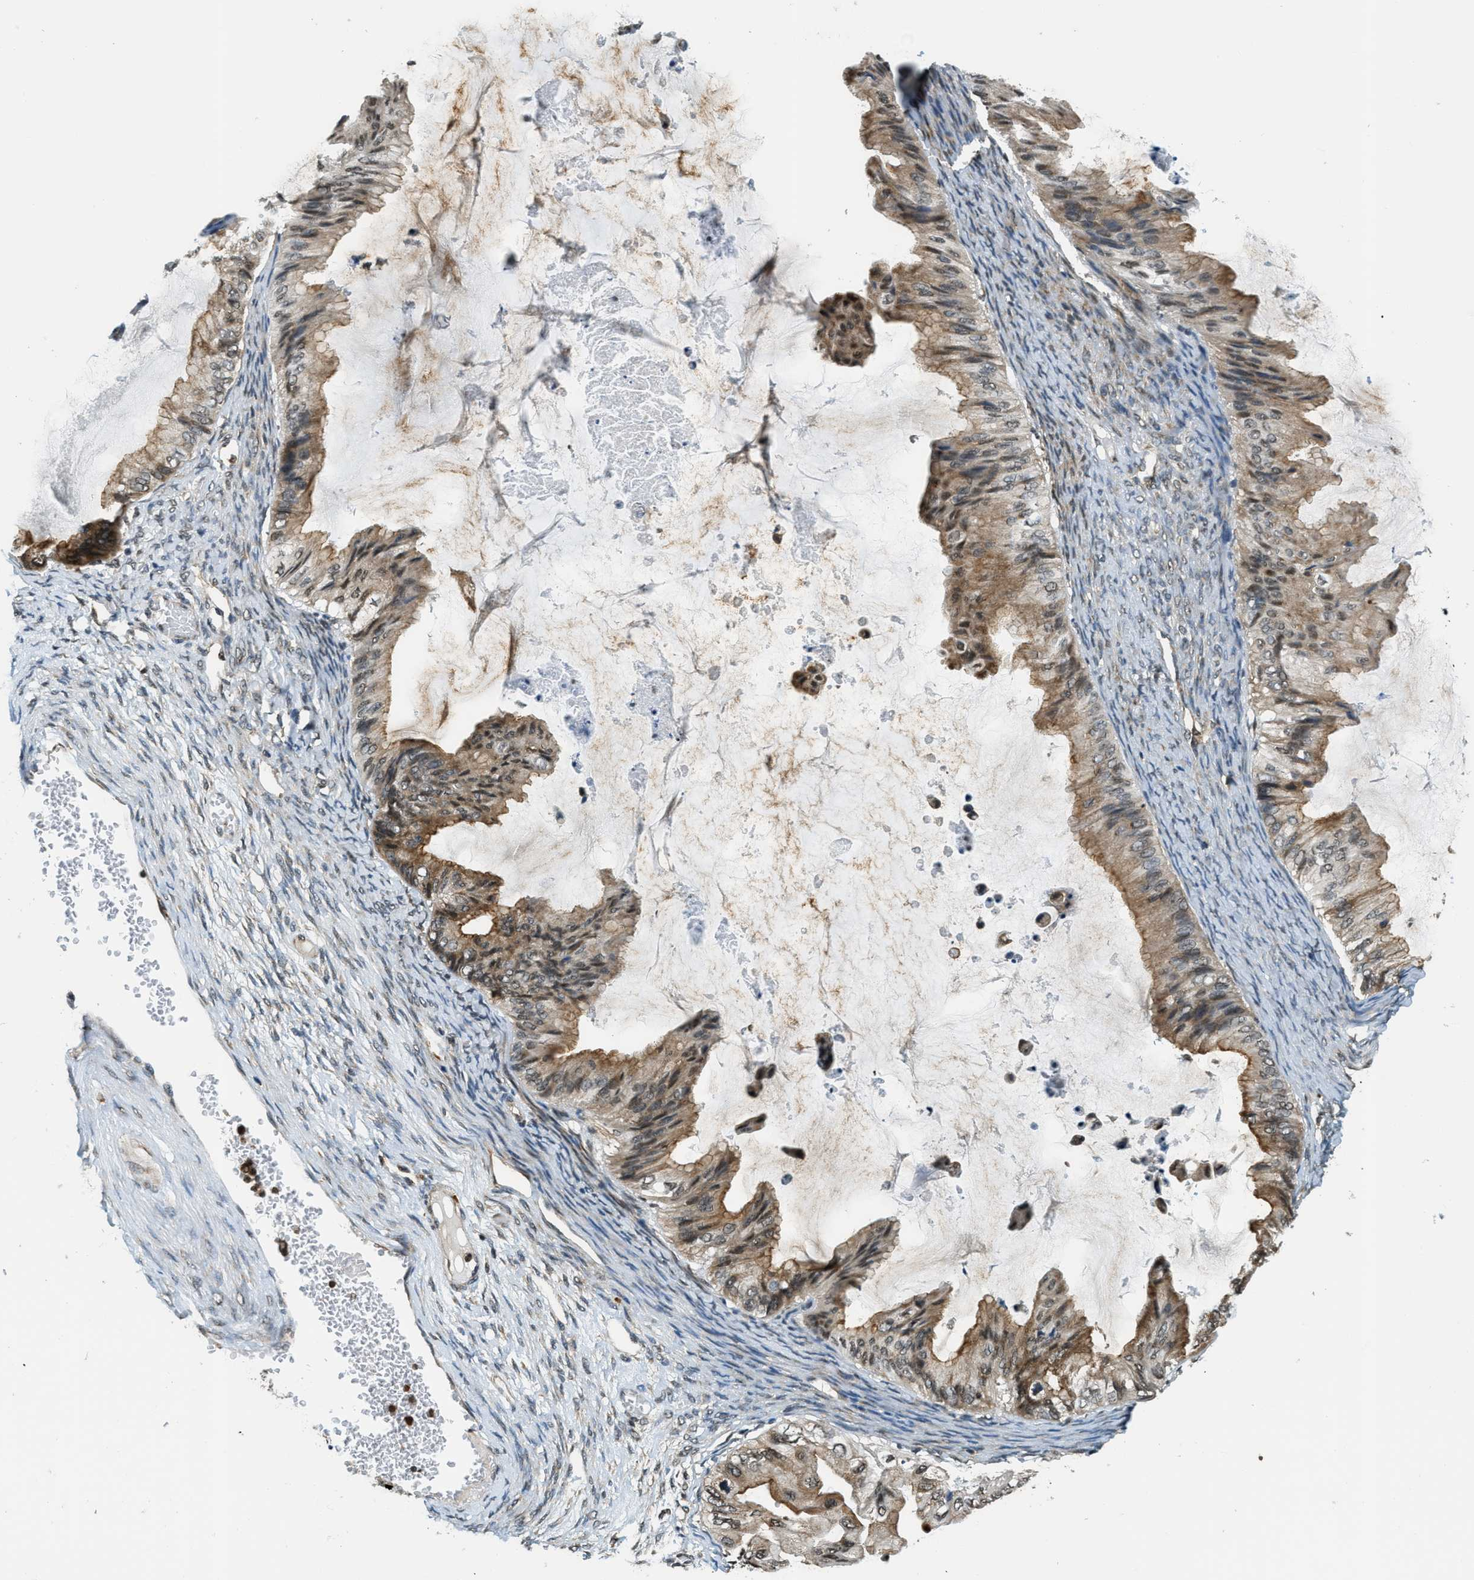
{"staining": {"intensity": "moderate", "quantity": ">75%", "location": "cytoplasmic/membranous"}, "tissue": "ovarian cancer", "cell_type": "Tumor cells", "image_type": "cancer", "snomed": [{"axis": "morphology", "description": "Cystadenocarcinoma, mucinous, NOS"}, {"axis": "topography", "description": "Ovary"}], "caption": "Protein staining of ovarian mucinous cystadenocarcinoma tissue demonstrates moderate cytoplasmic/membranous positivity in about >75% of tumor cells.", "gene": "RAB11FIP1", "patient": {"sex": "female", "age": 61}}